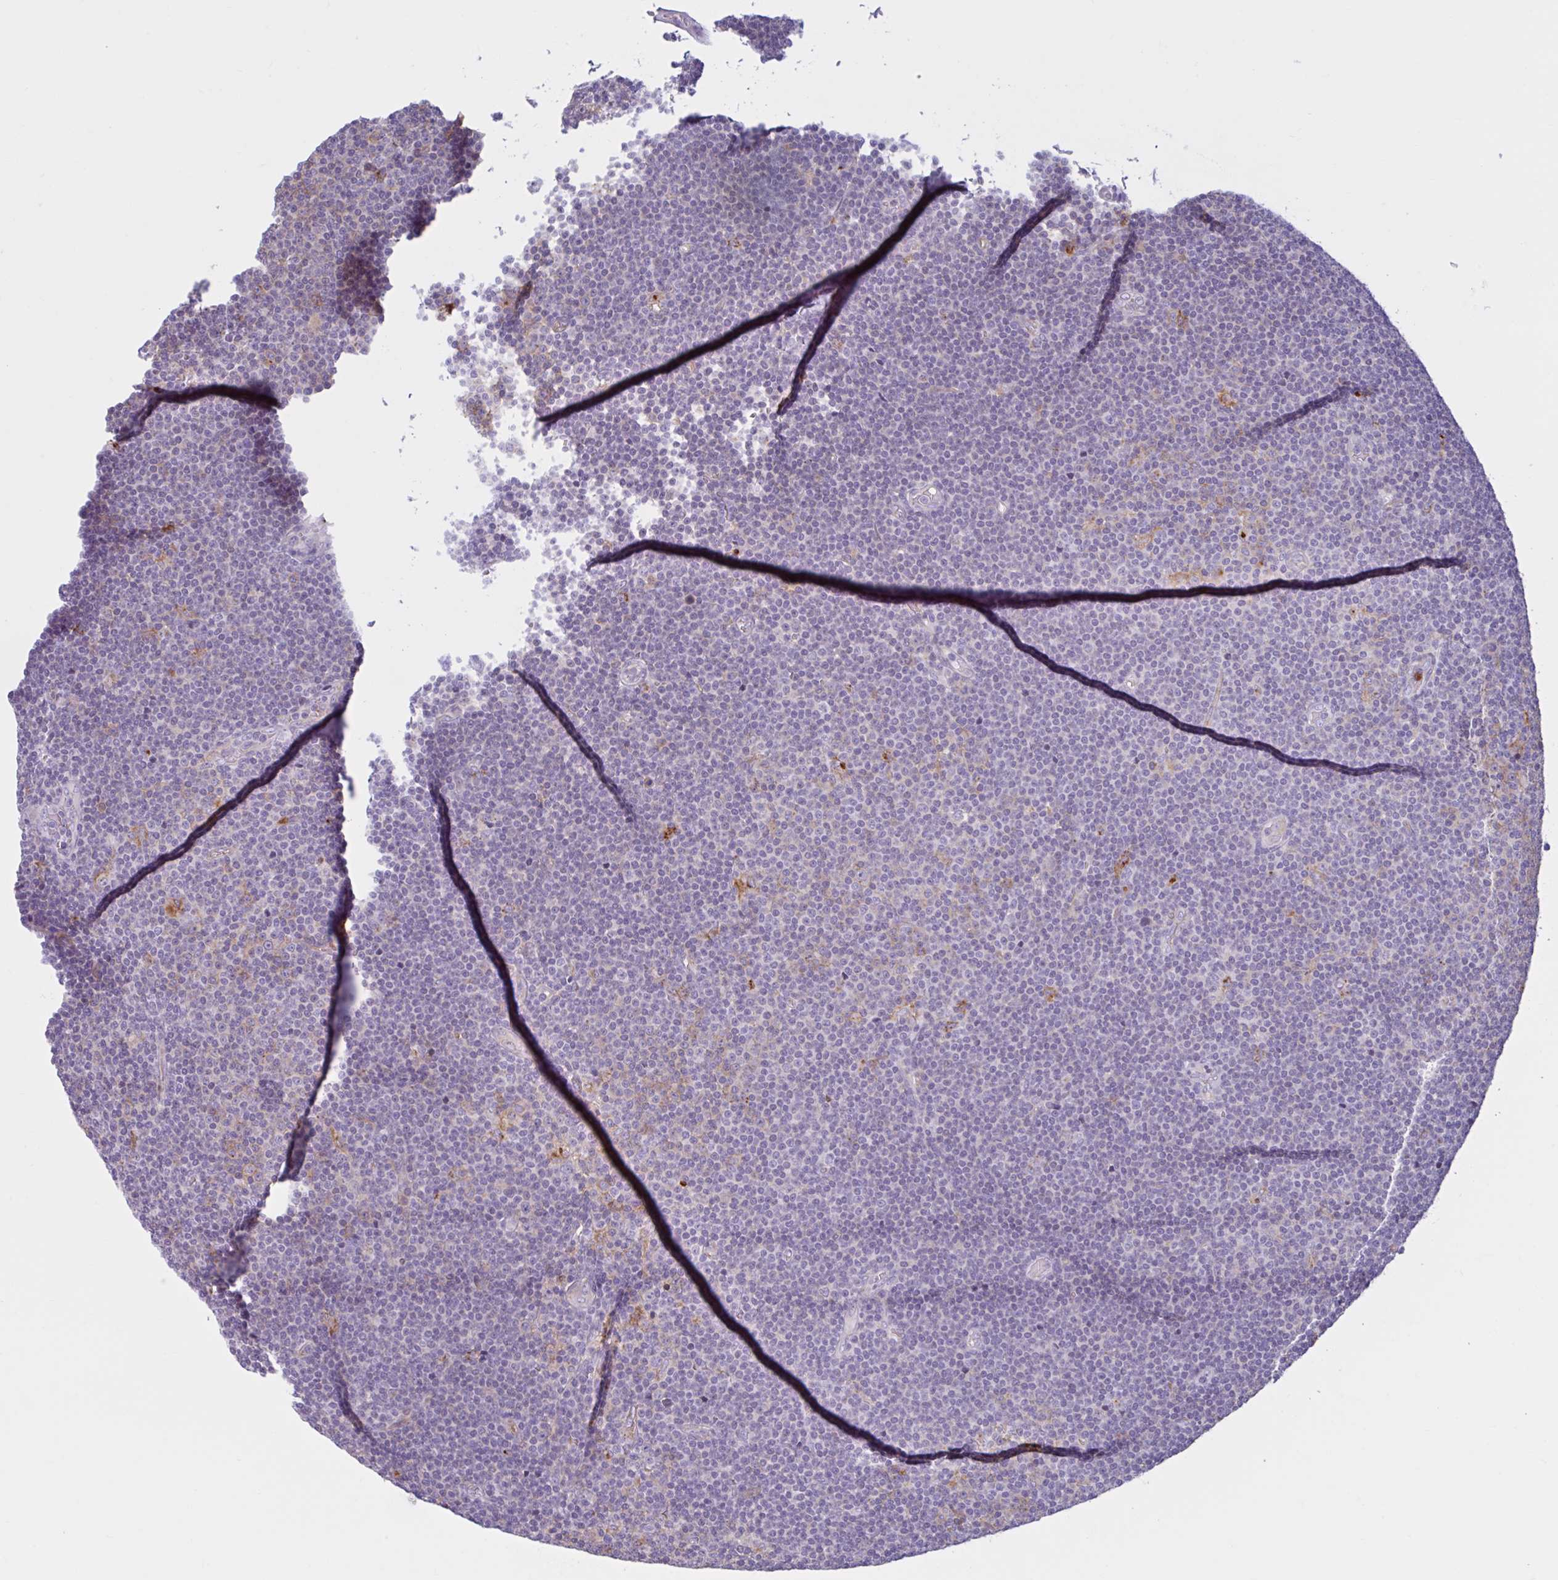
{"staining": {"intensity": "negative", "quantity": "none", "location": "none"}, "tissue": "lymphoma", "cell_type": "Tumor cells", "image_type": "cancer", "snomed": [{"axis": "morphology", "description": "Malignant lymphoma, non-Hodgkin's type, Low grade"}, {"axis": "topography", "description": "Lymph node"}], "caption": "DAB (3,3'-diaminobenzidine) immunohistochemical staining of human low-grade malignant lymphoma, non-Hodgkin's type displays no significant staining in tumor cells.", "gene": "CEP120", "patient": {"sex": "male", "age": 48}}